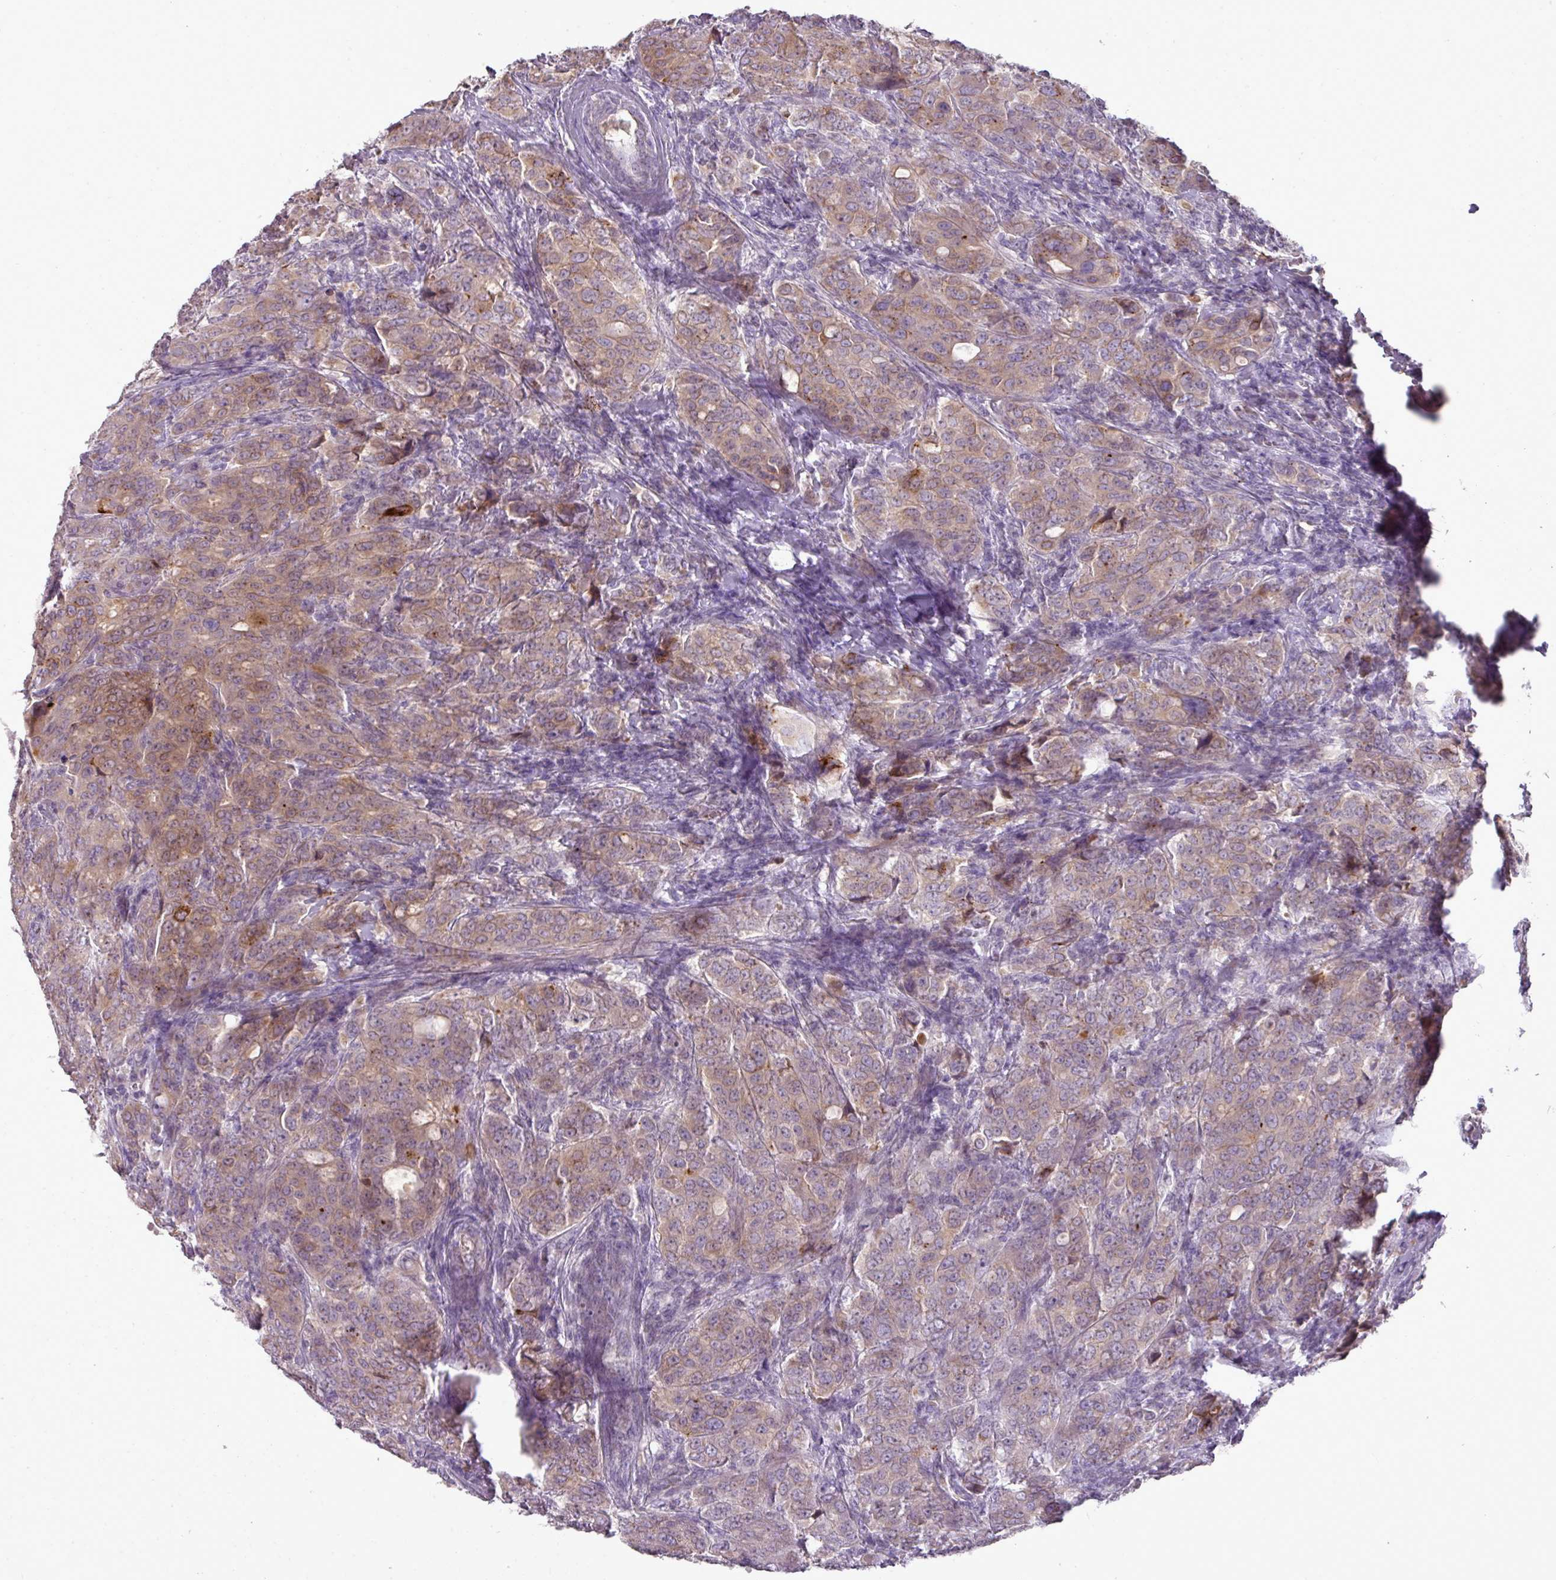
{"staining": {"intensity": "moderate", "quantity": "25%-75%", "location": "cytoplasmic/membranous"}, "tissue": "breast cancer", "cell_type": "Tumor cells", "image_type": "cancer", "snomed": [{"axis": "morphology", "description": "Duct carcinoma"}, {"axis": "topography", "description": "Breast"}], "caption": "Immunohistochemical staining of human intraductal carcinoma (breast) reveals medium levels of moderate cytoplasmic/membranous expression in about 25%-75% of tumor cells.", "gene": "BRINP2", "patient": {"sex": "female", "age": 43}}